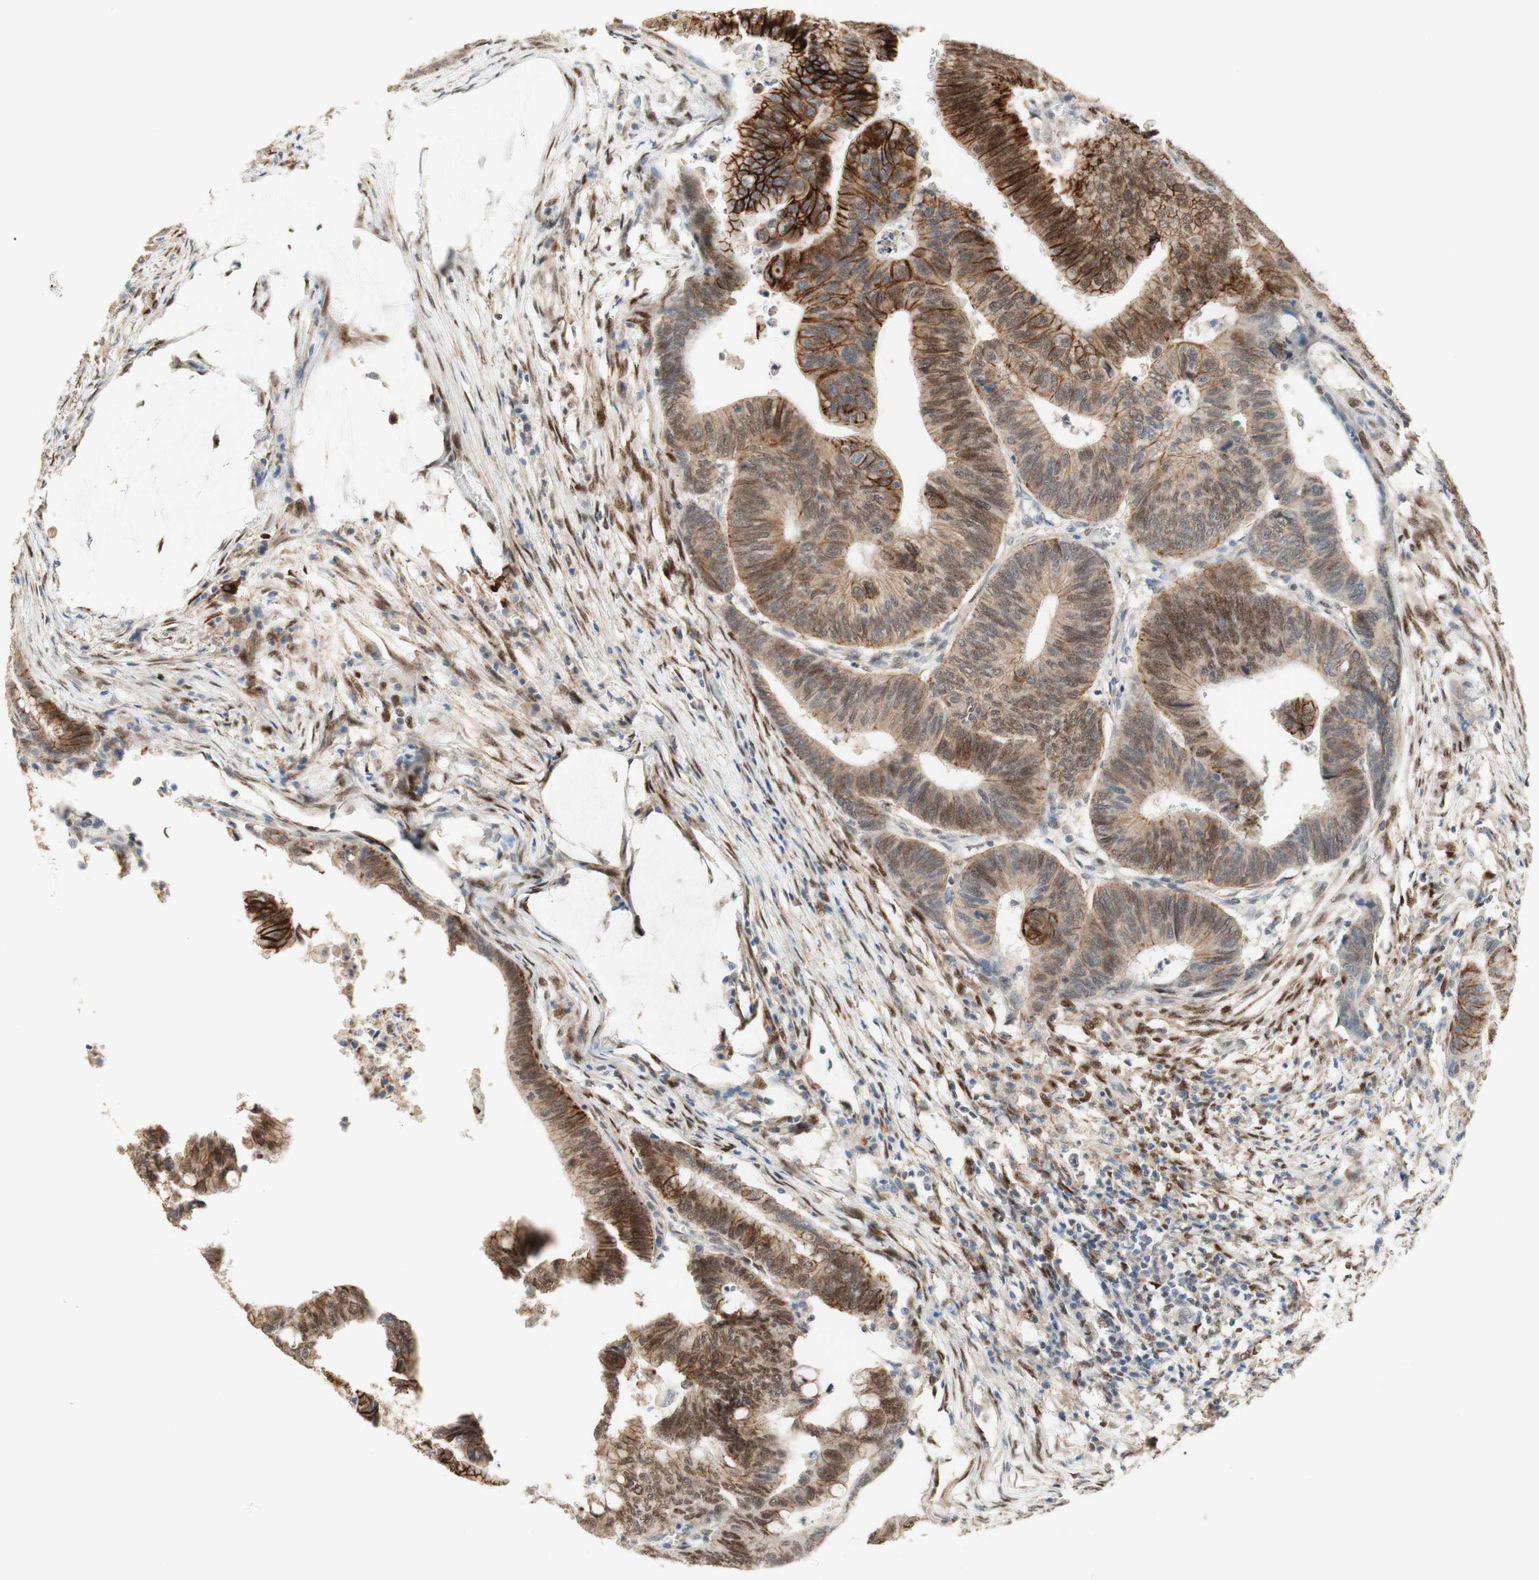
{"staining": {"intensity": "strong", "quantity": ">75%", "location": "cytoplasmic/membranous,nuclear"}, "tissue": "colorectal cancer", "cell_type": "Tumor cells", "image_type": "cancer", "snomed": [{"axis": "morphology", "description": "Normal tissue, NOS"}, {"axis": "morphology", "description": "Adenocarcinoma, NOS"}, {"axis": "topography", "description": "Rectum"}, {"axis": "topography", "description": "Peripheral nerve tissue"}], "caption": "Adenocarcinoma (colorectal) stained with IHC shows strong cytoplasmic/membranous and nuclear staining in about >75% of tumor cells. The staining was performed using DAB, with brown indicating positive protein expression. Nuclei are stained blue with hematoxylin.", "gene": "FOXP1", "patient": {"sex": "male", "age": 92}}